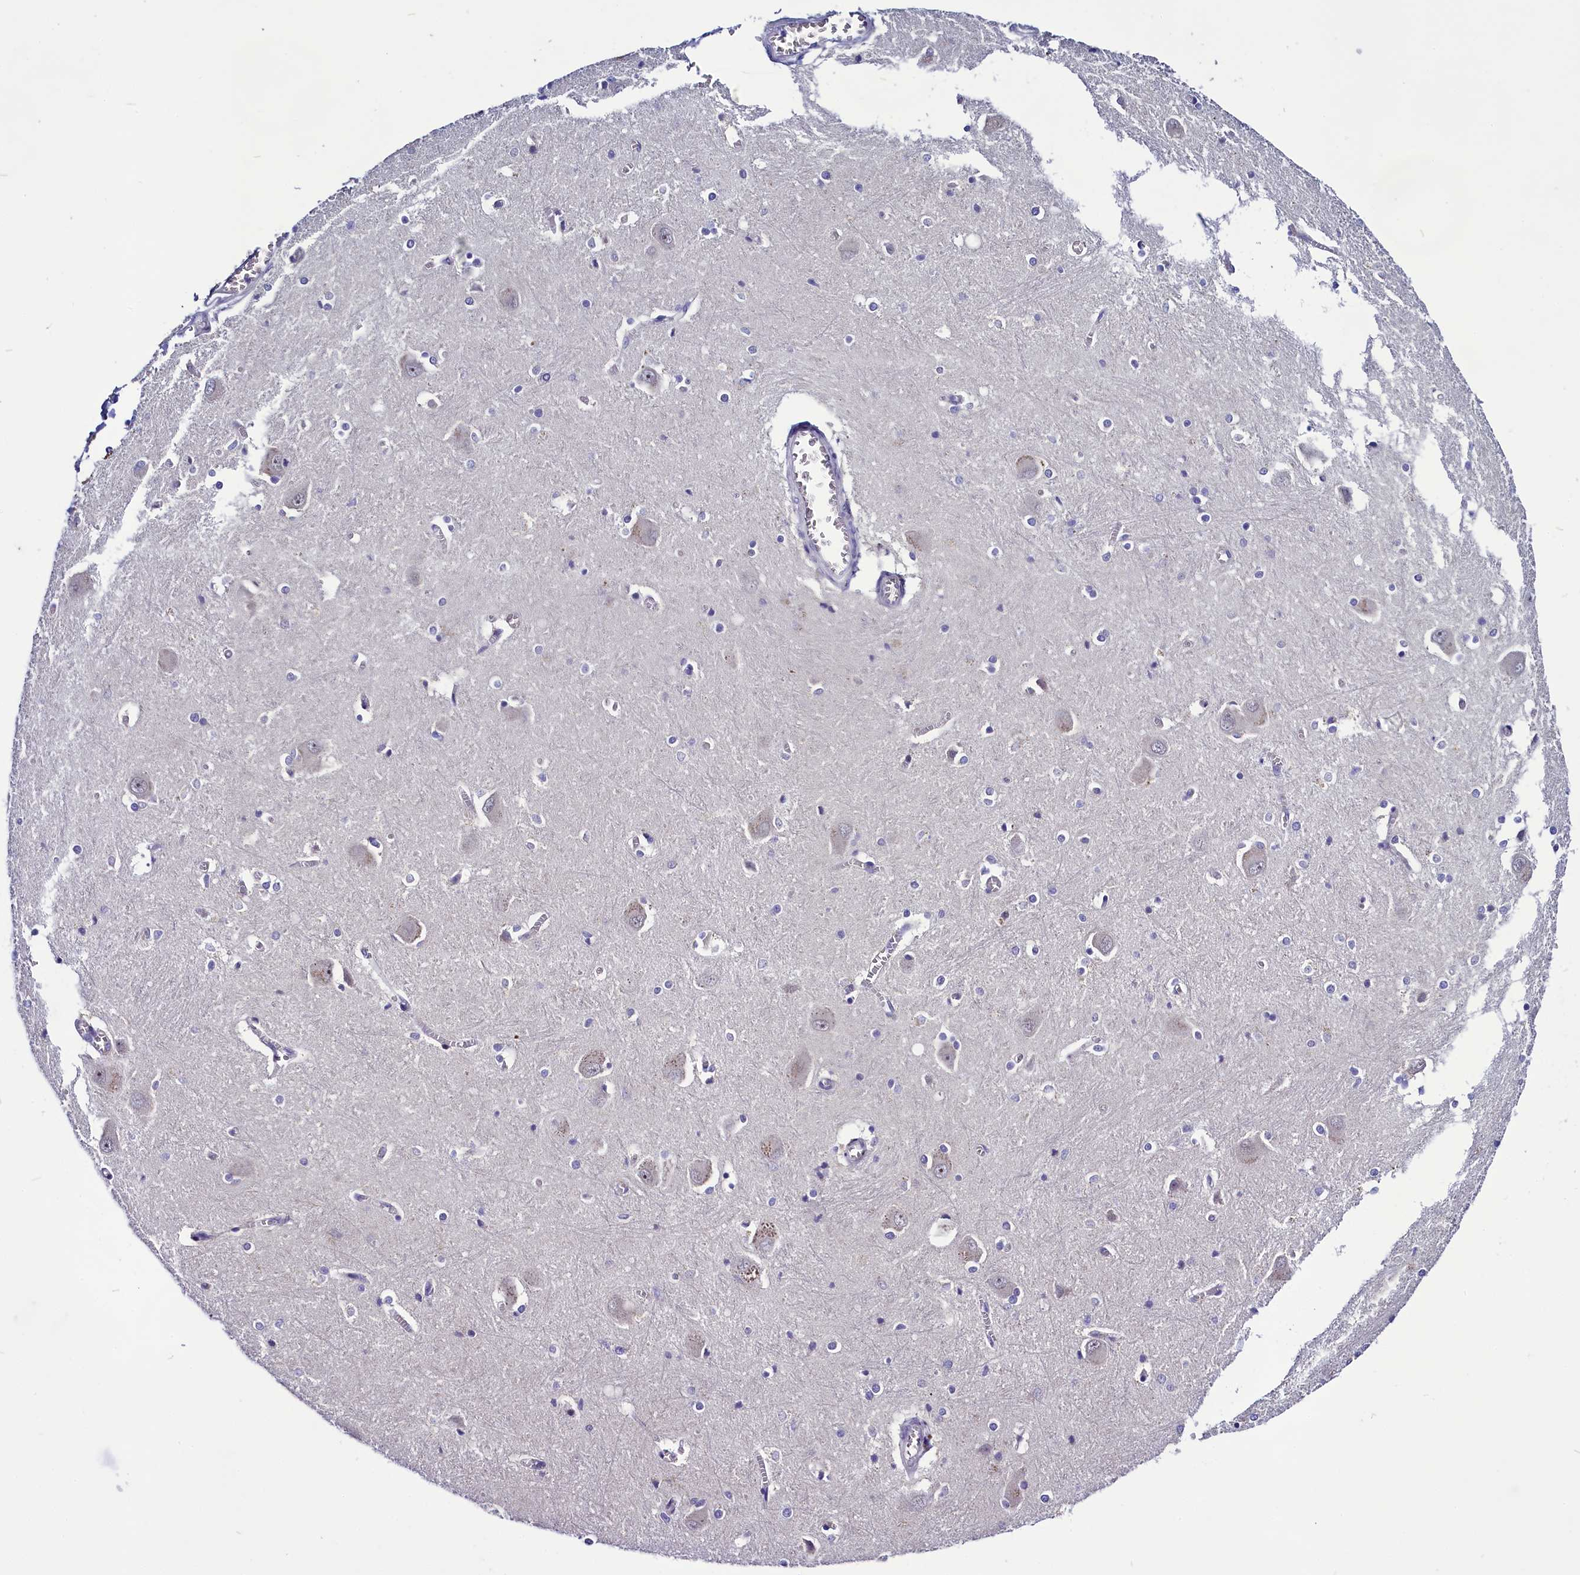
{"staining": {"intensity": "moderate", "quantity": "<25%", "location": "cytoplasmic/membranous"}, "tissue": "caudate", "cell_type": "Glial cells", "image_type": "normal", "snomed": [{"axis": "morphology", "description": "Normal tissue, NOS"}, {"axis": "topography", "description": "Lateral ventricle wall"}], "caption": "Immunohistochemical staining of normal human caudate exhibits low levels of moderate cytoplasmic/membranous positivity in about <25% of glial cells.", "gene": "CCDC106", "patient": {"sex": "male", "age": 37}}